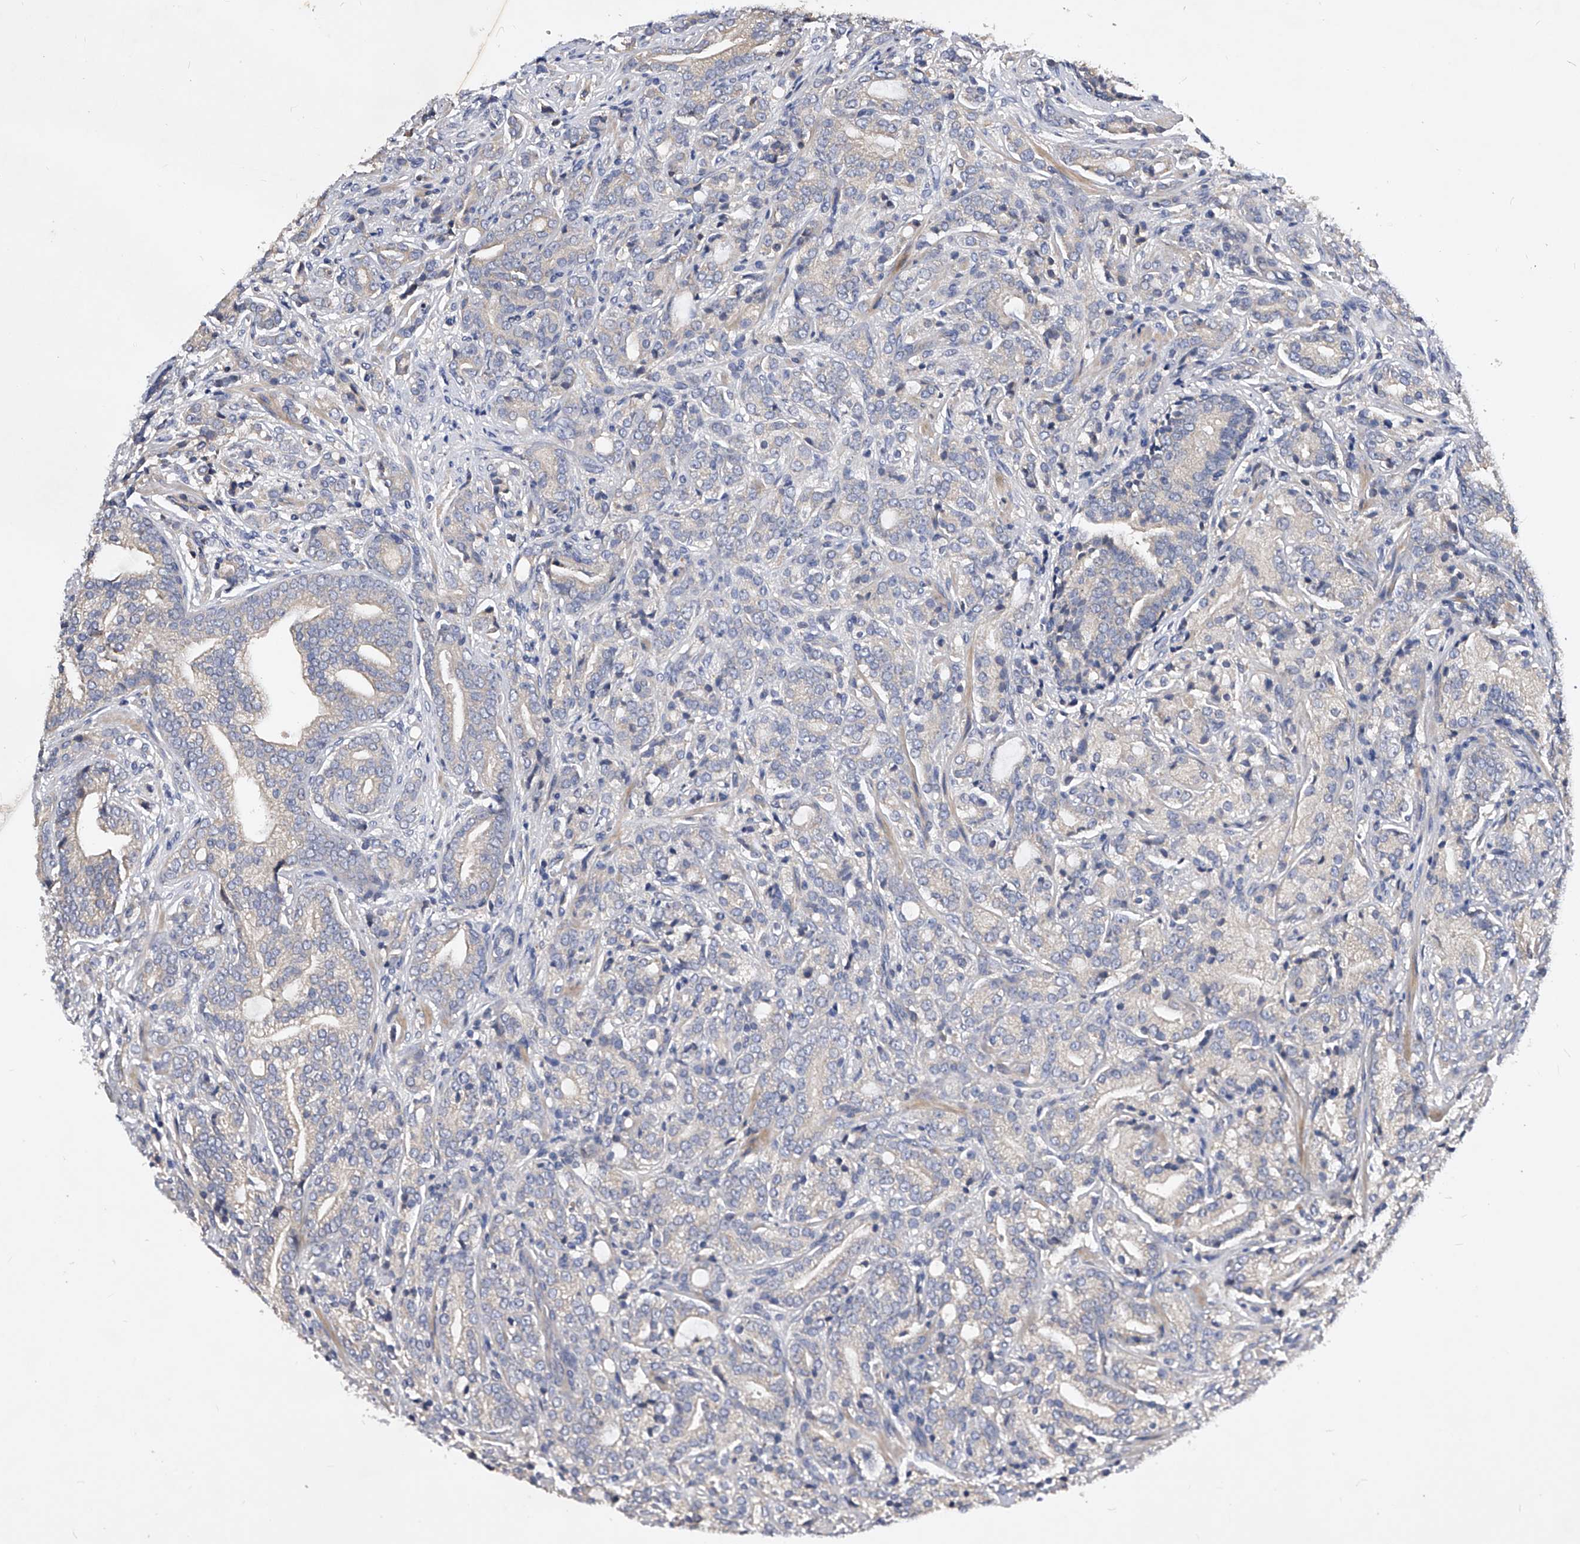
{"staining": {"intensity": "negative", "quantity": "none", "location": "none"}, "tissue": "prostate cancer", "cell_type": "Tumor cells", "image_type": "cancer", "snomed": [{"axis": "morphology", "description": "Adenocarcinoma, High grade"}, {"axis": "topography", "description": "Prostate"}], "caption": "This is an IHC image of prostate adenocarcinoma (high-grade). There is no expression in tumor cells.", "gene": "ARL4C", "patient": {"sex": "male", "age": 57}}